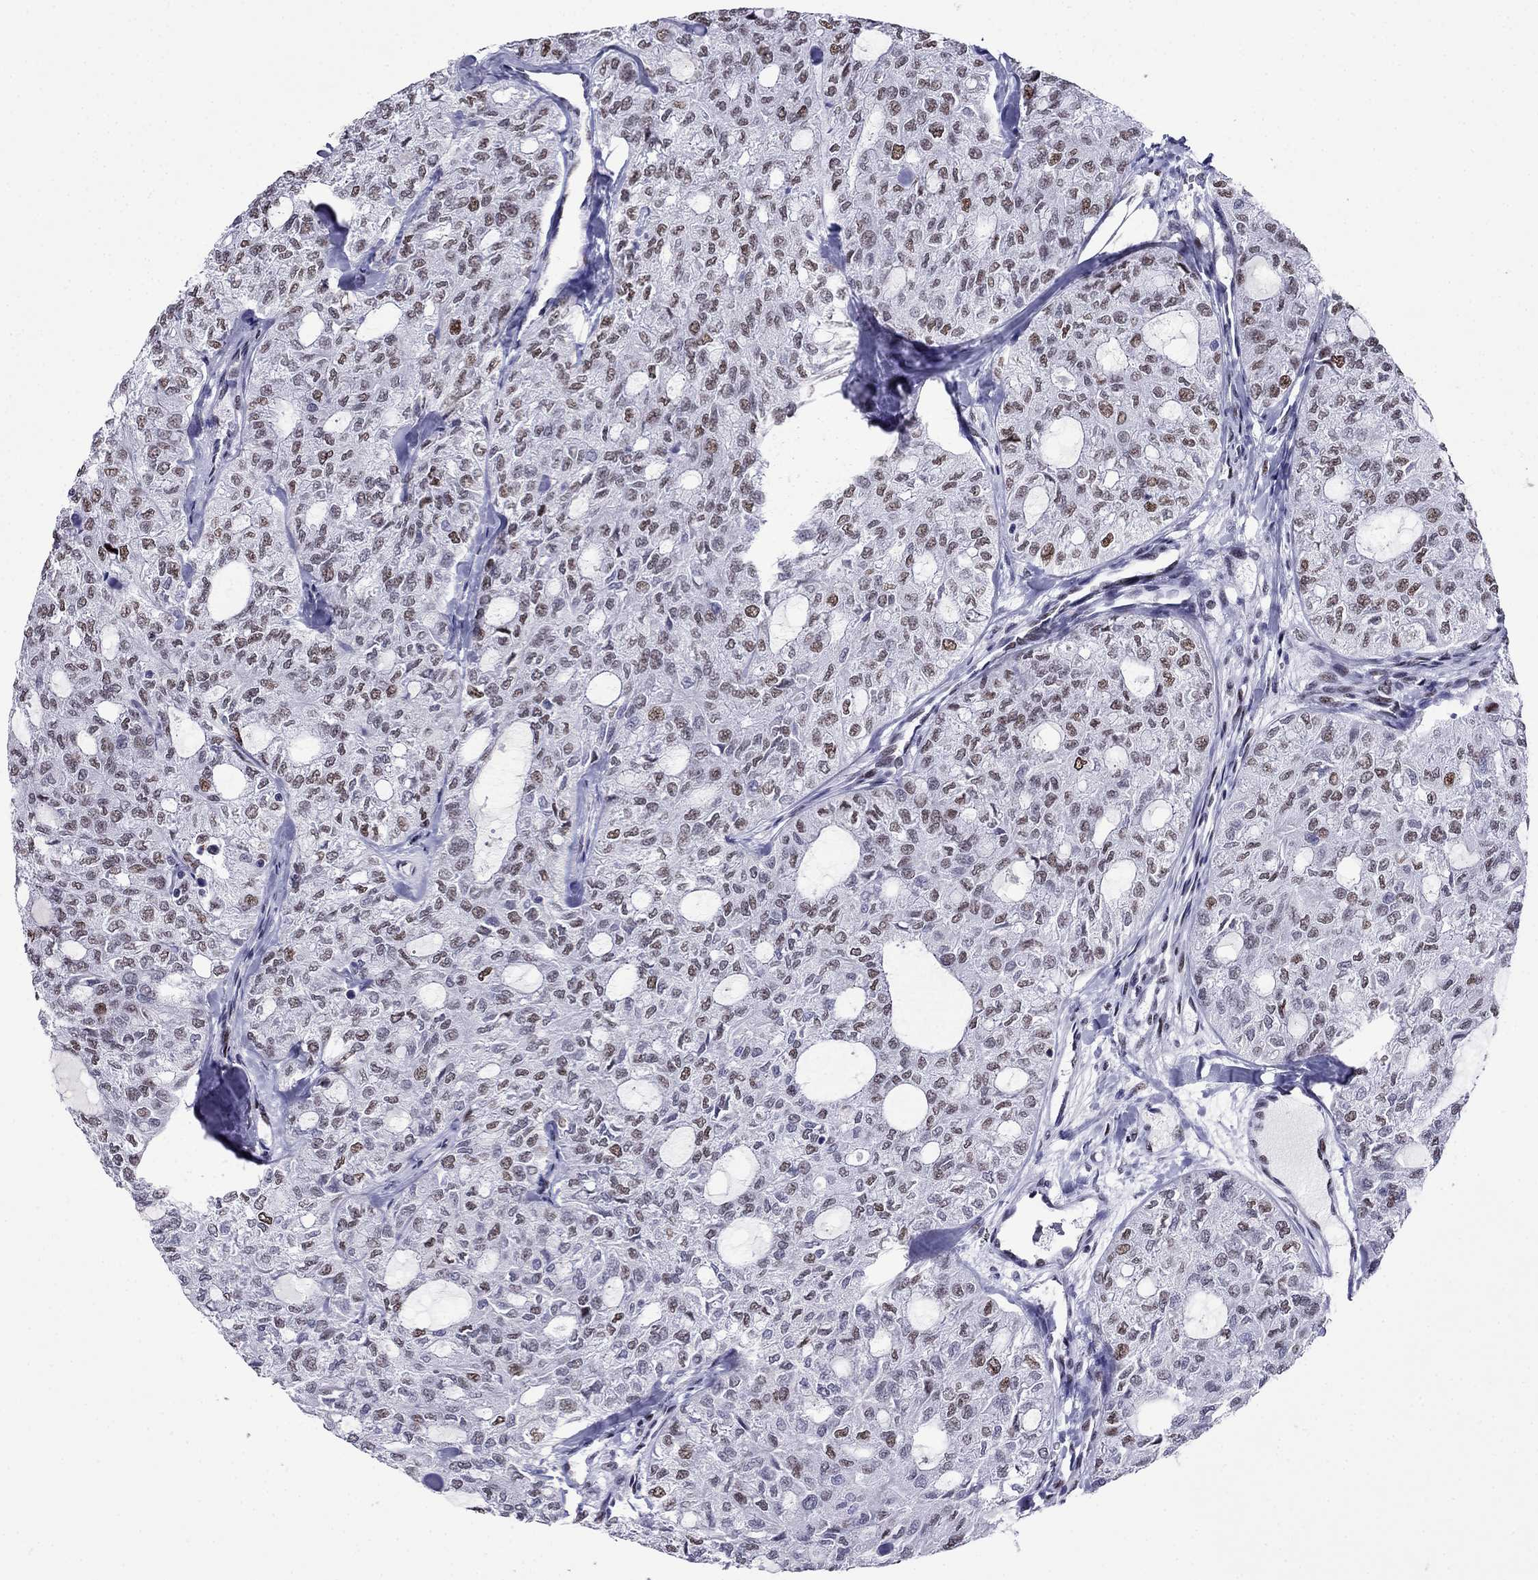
{"staining": {"intensity": "strong", "quantity": ">75%", "location": "nuclear"}, "tissue": "thyroid cancer", "cell_type": "Tumor cells", "image_type": "cancer", "snomed": [{"axis": "morphology", "description": "Follicular adenoma carcinoma, NOS"}, {"axis": "topography", "description": "Thyroid gland"}], "caption": "IHC of human thyroid follicular adenoma carcinoma demonstrates high levels of strong nuclear expression in approximately >75% of tumor cells.", "gene": "PPM1G", "patient": {"sex": "male", "age": 75}}